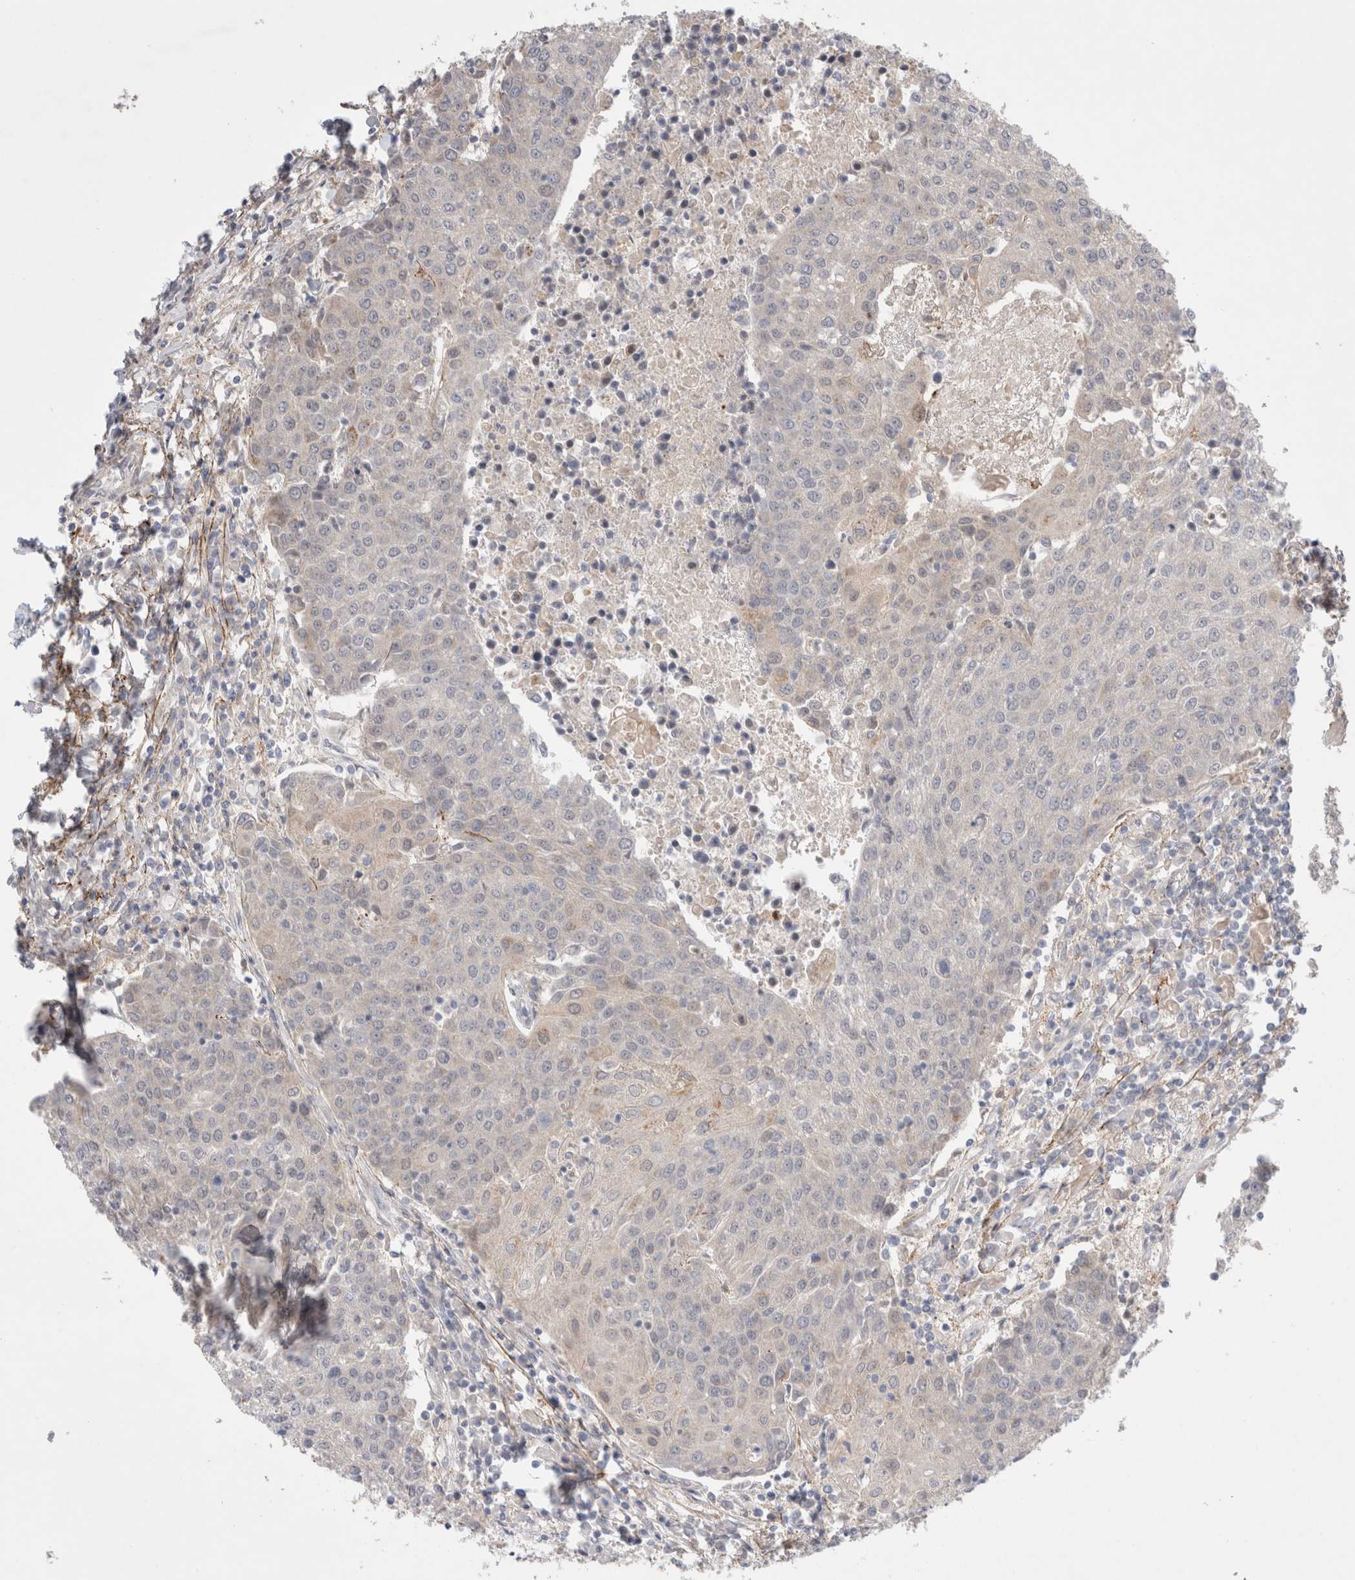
{"staining": {"intensity": "negative", "quantity": "none", "location": "none"}, "tissue": "urothelial cancer", "cell_type": "Tumor cells", "image_type": "cancer", "snomed": [{"axis": "morphology", "description": "Urothelial carcinoma, High grade"}, {"axis": "topography", "description": "Urinary bladder"}], "caption": "Immunohistochemistry (IHC) micrograph of human urothelial cancer stained for a protein (brown), which displays no positivity in tumor cells.", "gene": "GSDMB", "patient": {"sex": "female", "age": 85}}